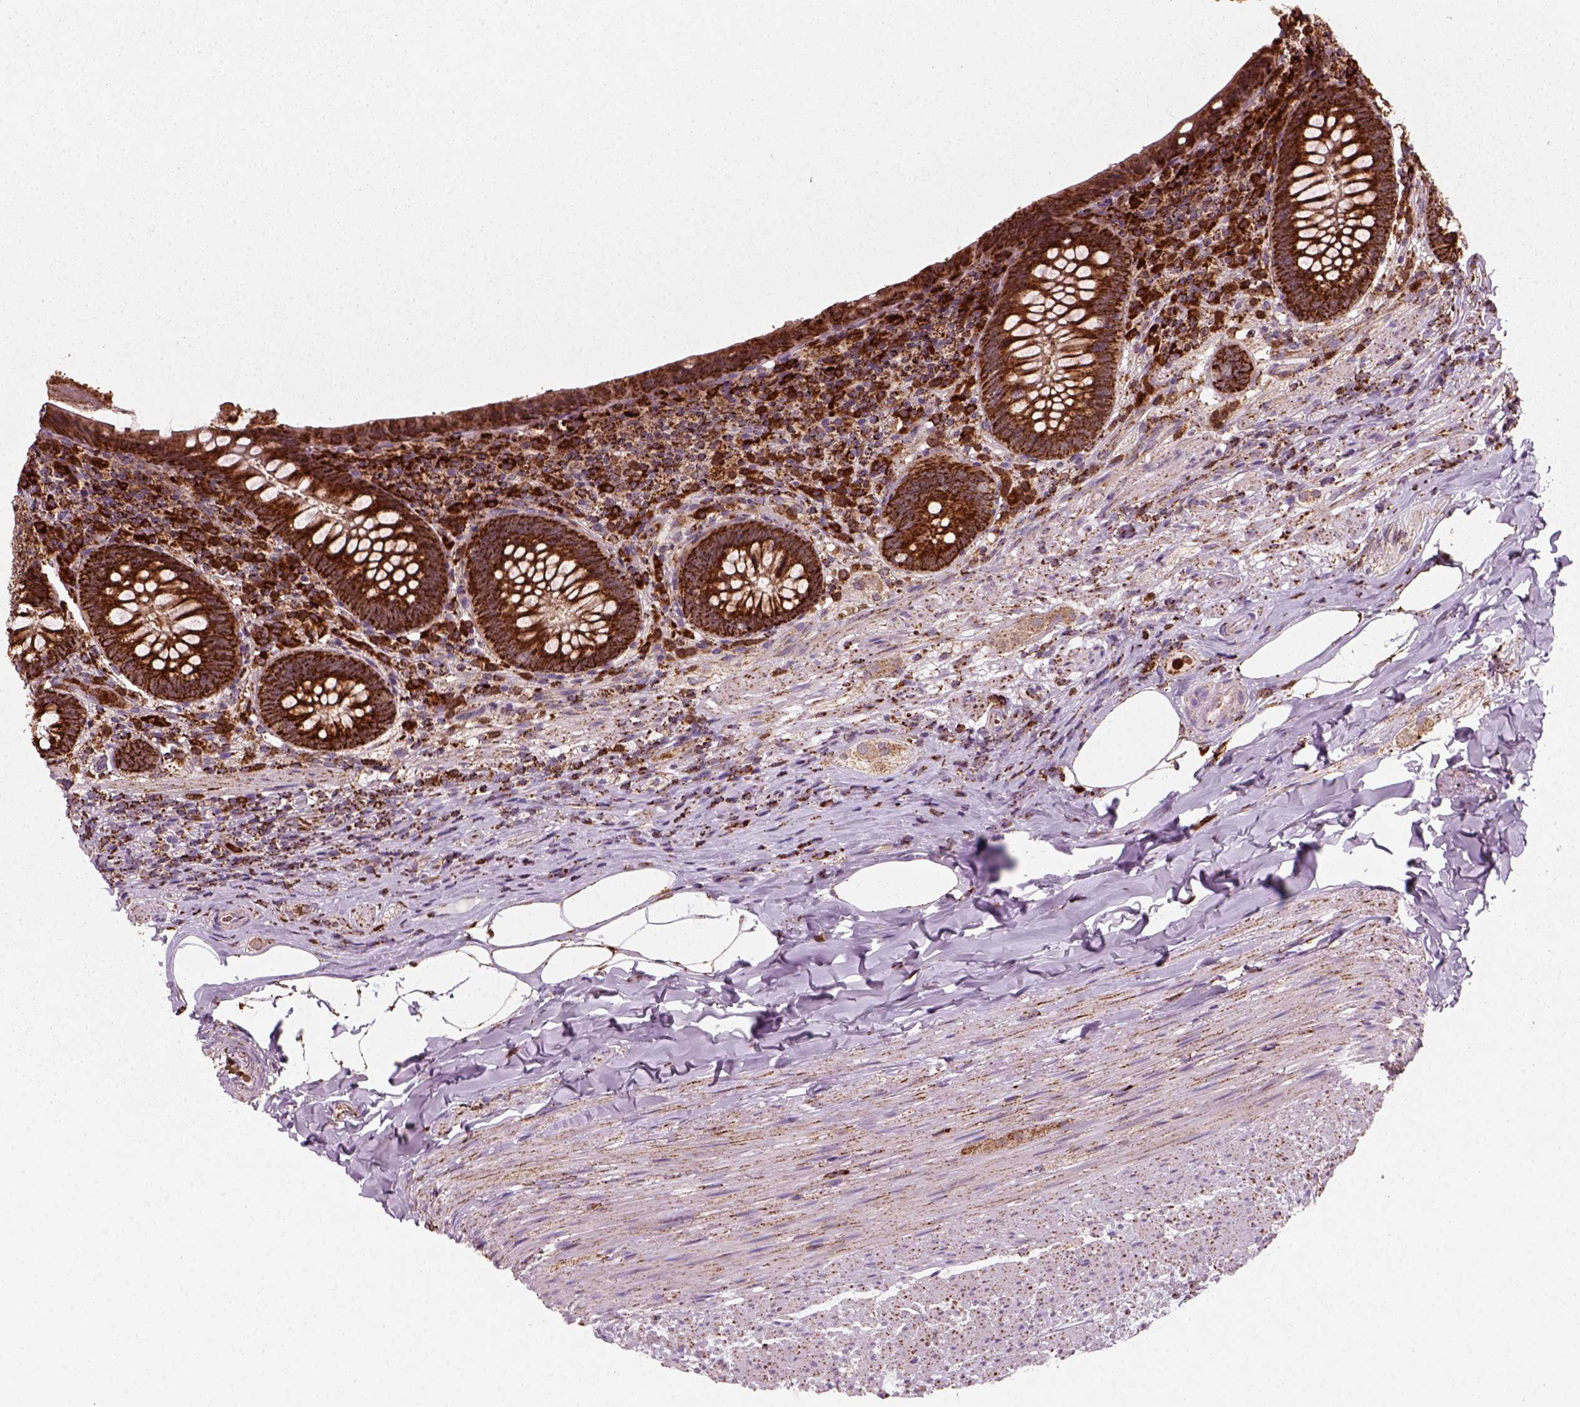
{"staining": {"intensity": "strong", "quantity": ">75%", "location": "cytoplasmic/membranous"}, "tissue": "appendix", "cell_type": "Glandular cells", "image_type": "normal", "snomed": [{"axis": "morphology", "description": "Normal tissue, NOS"}, {"axis": "topography", "description": "Appendix"}], "caption": "Approximately >75% of glandular cells in benign appendix demonstrate strong cytoplasmic/membranous protein staining as visualized by brown immunohistochemical staining.", "gene": "NUDT16L1", "patient": {"sex": "male", "age": 47}}